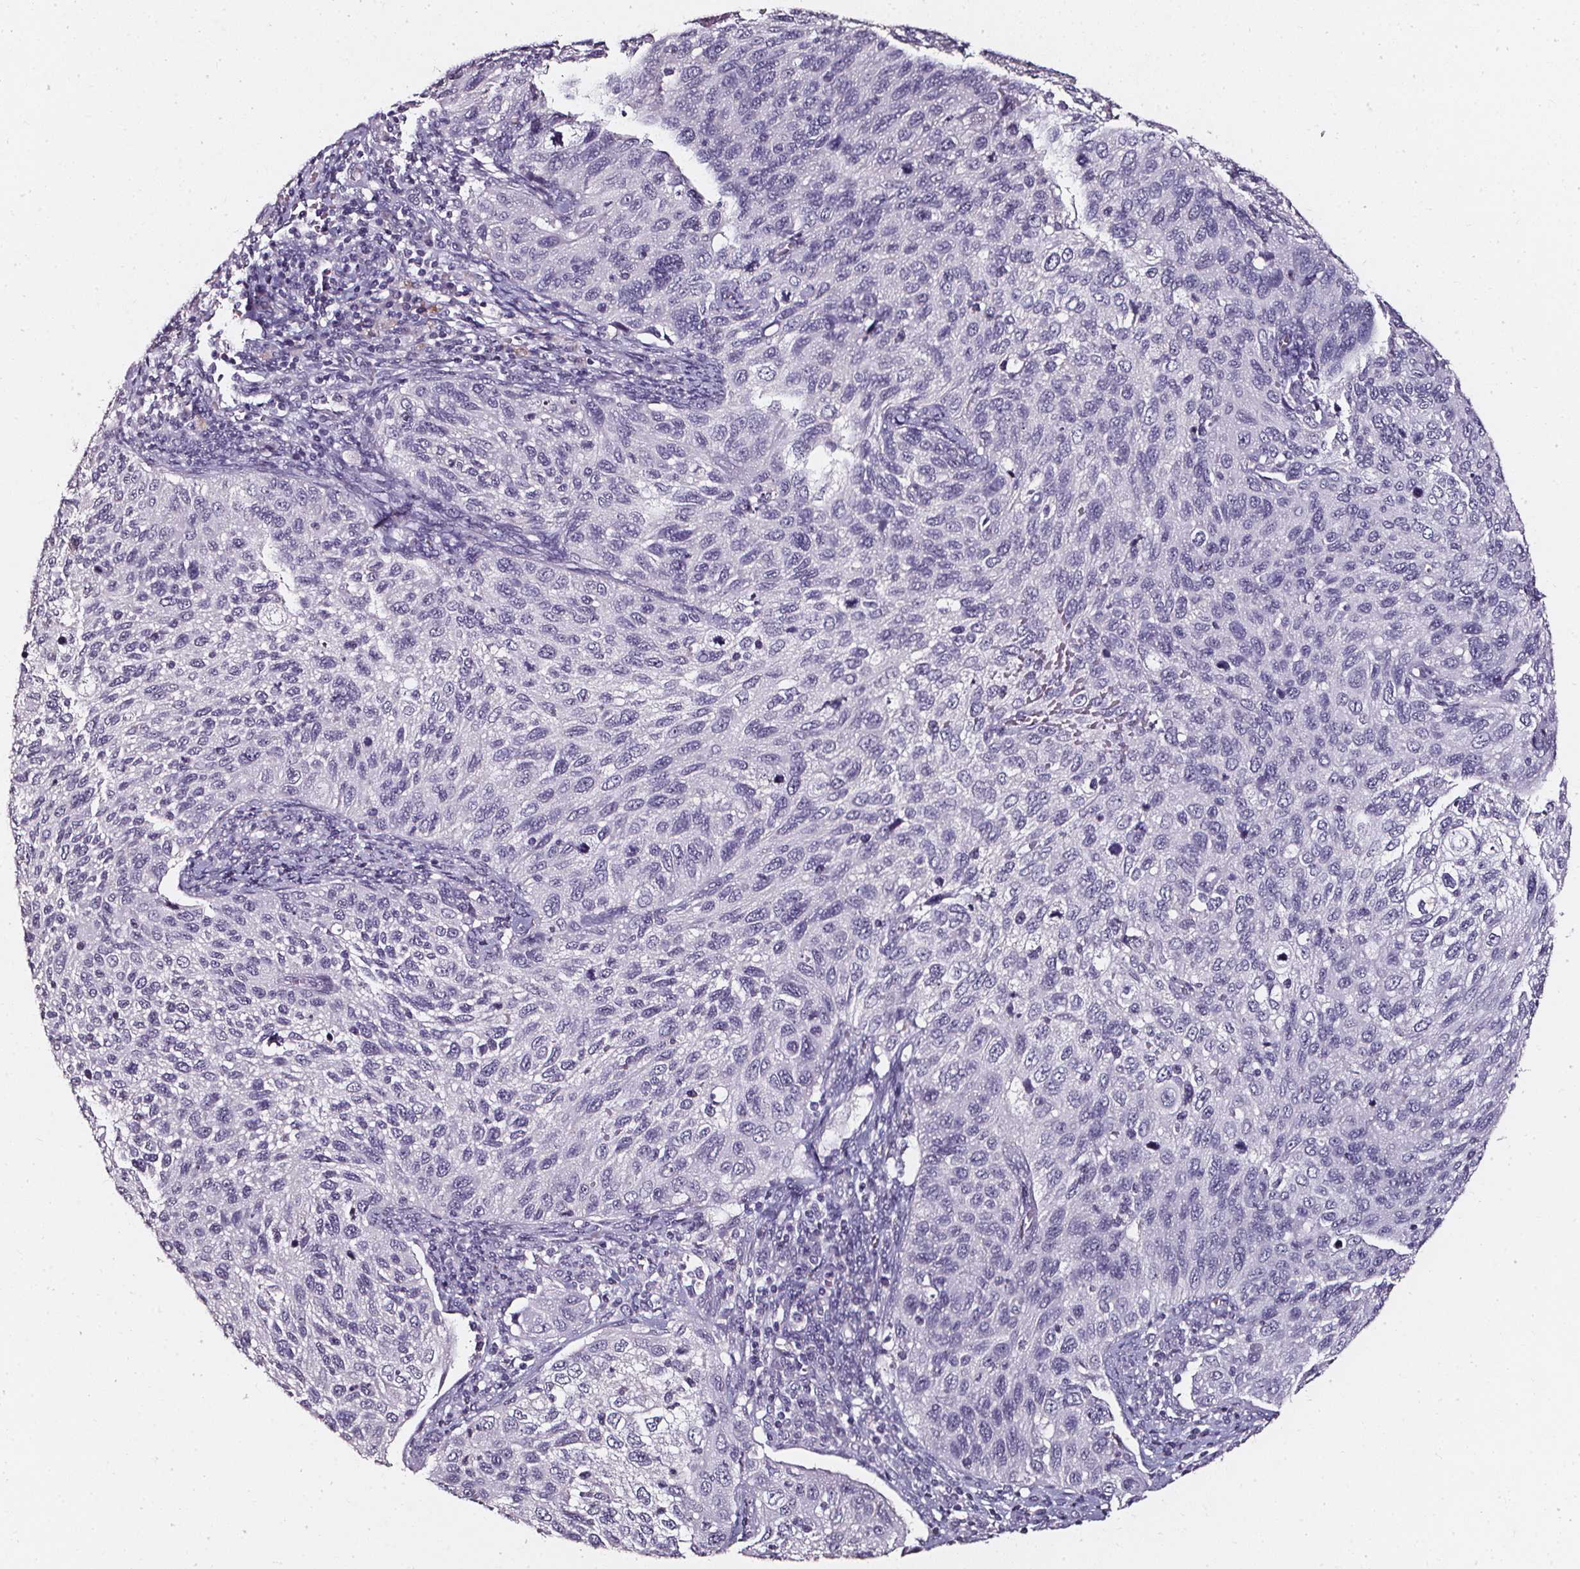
{"staining": {"intensity": "negative", "quantity": "none", "location": "none"}, "tissue": "cervical cancer", "cell_type": "Tumor cells", "image_type": "cancer", "snomed": [{"axis": "morphology", "description": "Squamous cell carcinoma, NOS"}, {"axis": "topography", "description": "Cervix"}], "caption": "This histopathology image is of squamous cell carcinoma (cervical) stained with immunohistochemistry (IHC) to label a protein in brown with the nuclei are counter-stained blue. There is no expression in tumor cells.", "gene": "DEFA5", "patient": {"sex": "female", "age": 70}}